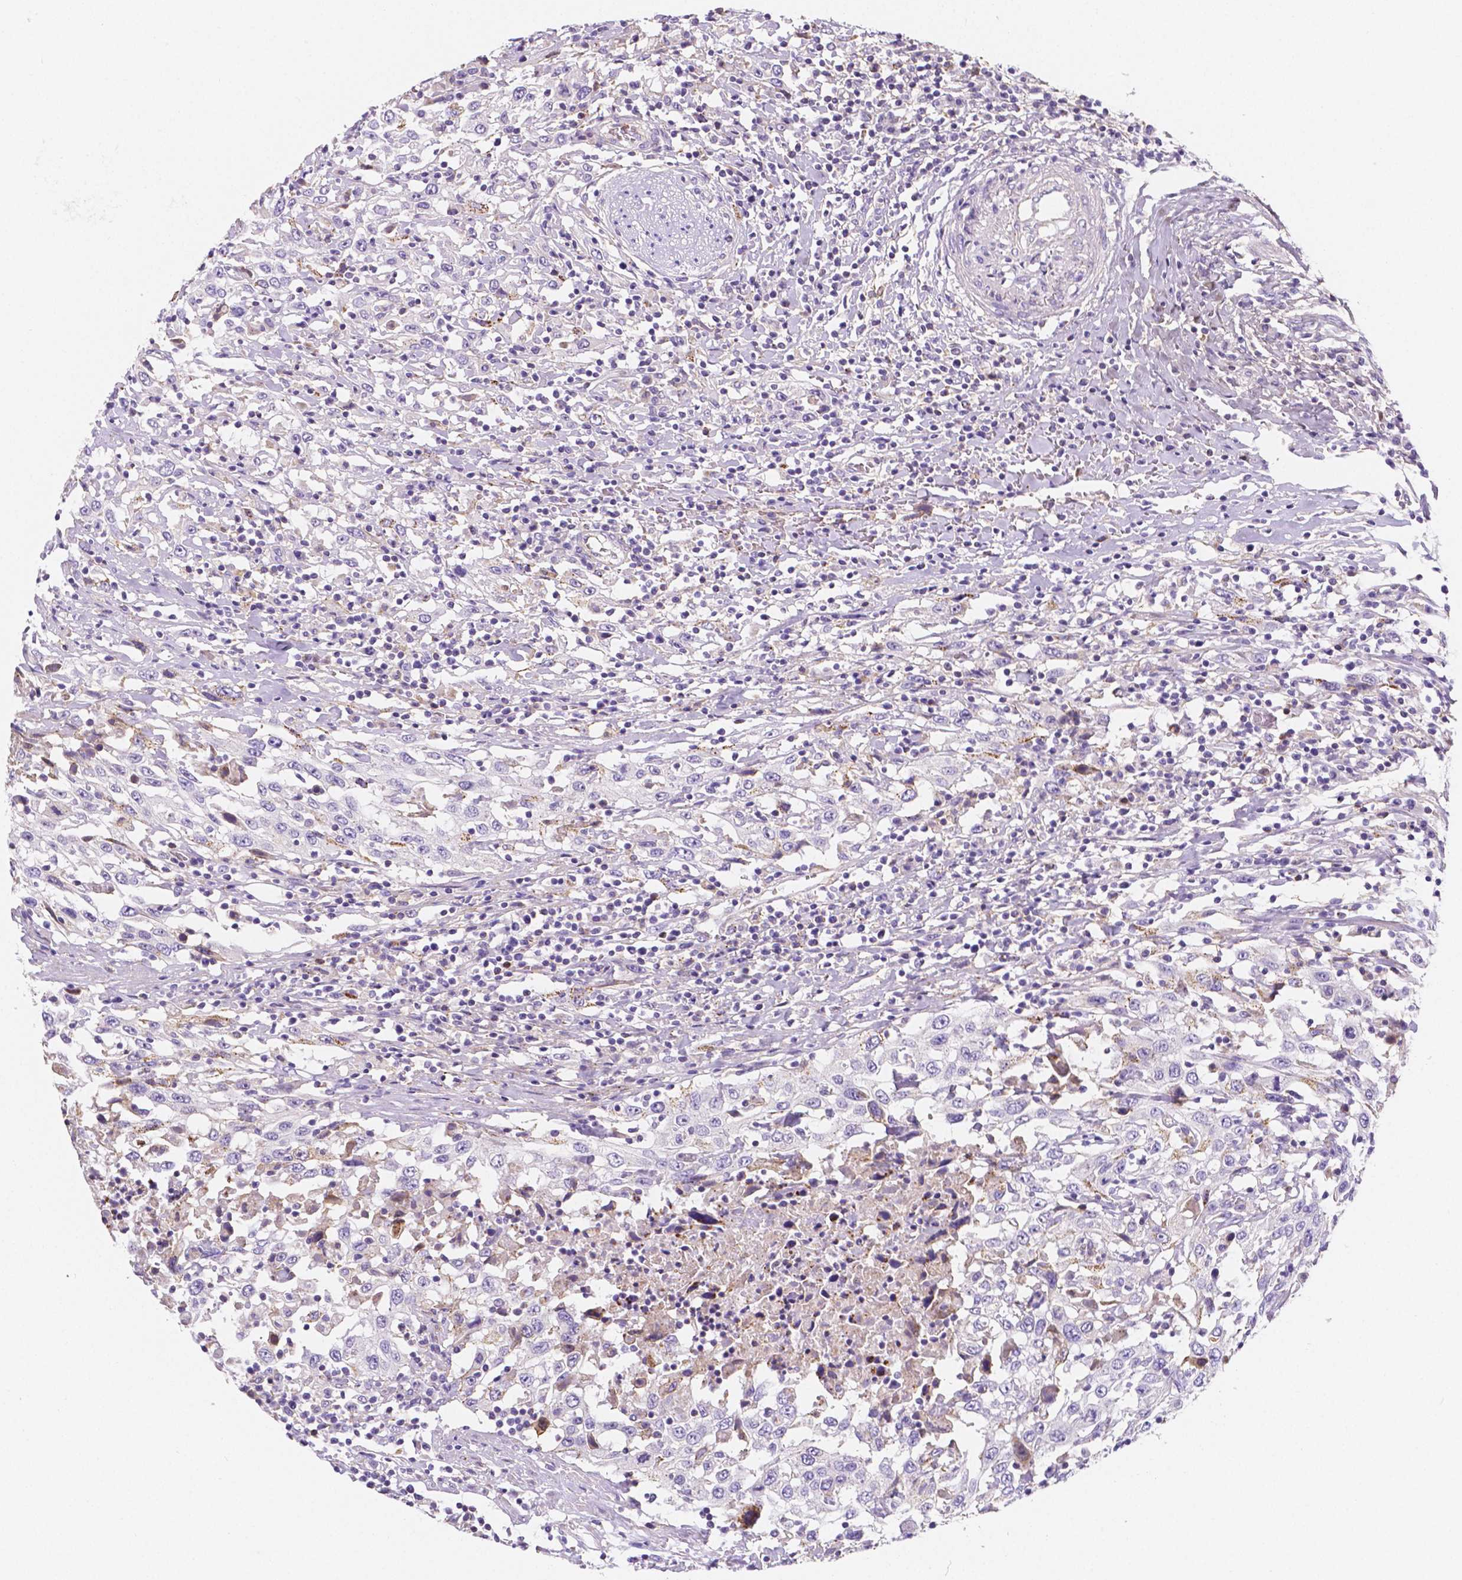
{"staining": {"intensity": "negative", "quantity": "none", "location": "none"}, "tissue": "urothelial cancer", "cell_type": "Tumor cells", "image_type": "cancer", "snomed": [{"axis": "morphology", "description": "Urothelial carcinoma, High grade"}, {"axis": "topography", "description": "Urinary bladder"}], "caption": "A micrograph of human high-grade urothelial carcinoma is negative for staining in tumor cells. (Immunohistochemistry (ihc), brightfield microscopy, high magnification).", "gene": "GABRD", "patient": {"sex": "male", "age": 61}}